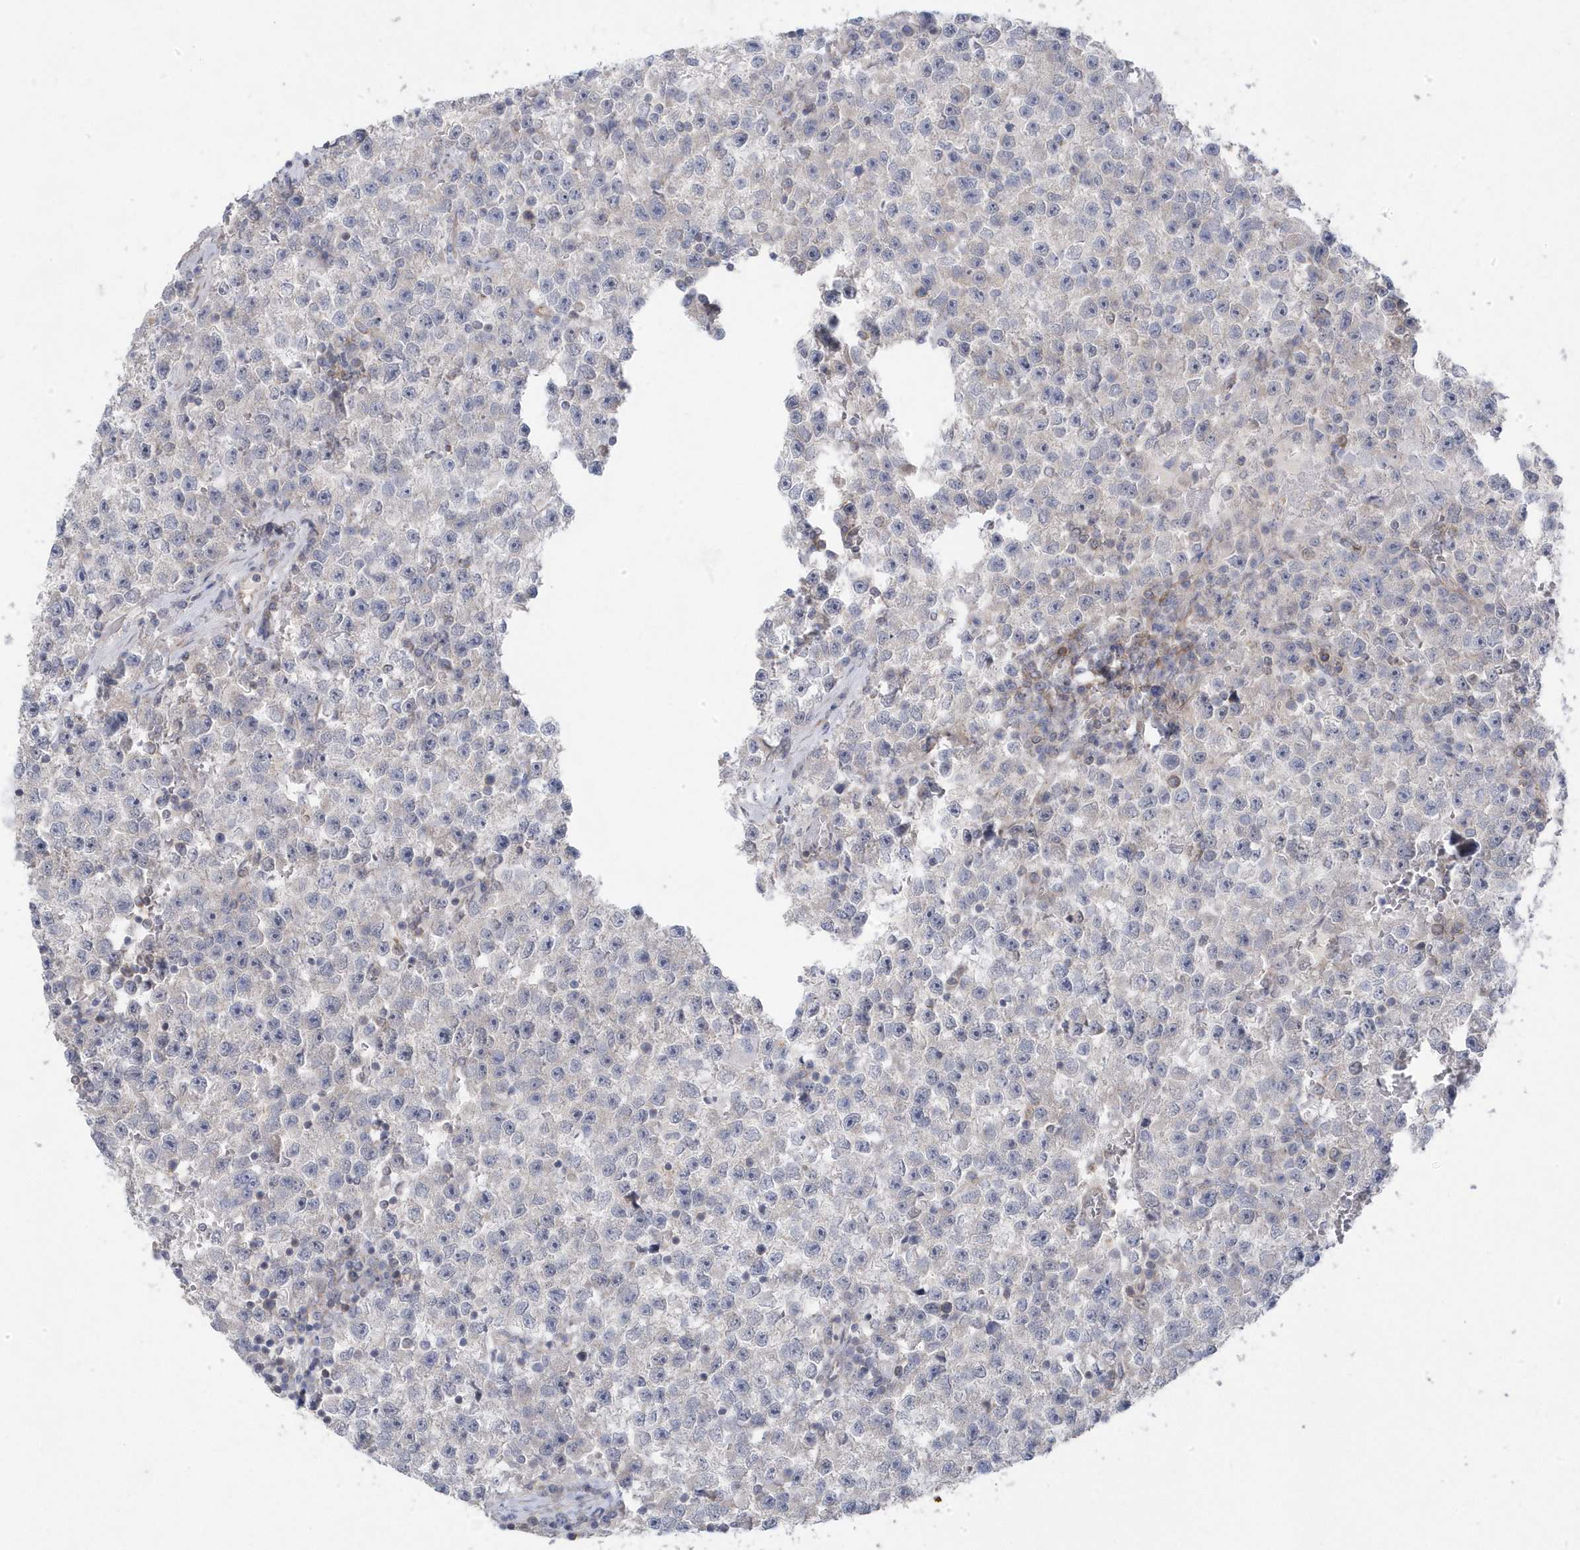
{"staining": {"intensity": "negative", "quantity": "none", "location": "none"}, "tissue": "testis cancer", "cell_type": "Tumor cells", "image_type": "cancer", "snomed": [{"axis": "morphology", "description": "Seminoma, NOS"}, {"axis": "topography", "description": "Testis"}], "caption": "Seminoma (testis) was stained to show a protein in brown. There is no significant positivity in tumor cells.", "gene": "ANAPC1", "patient": {"sex": "male", "age": 22}}